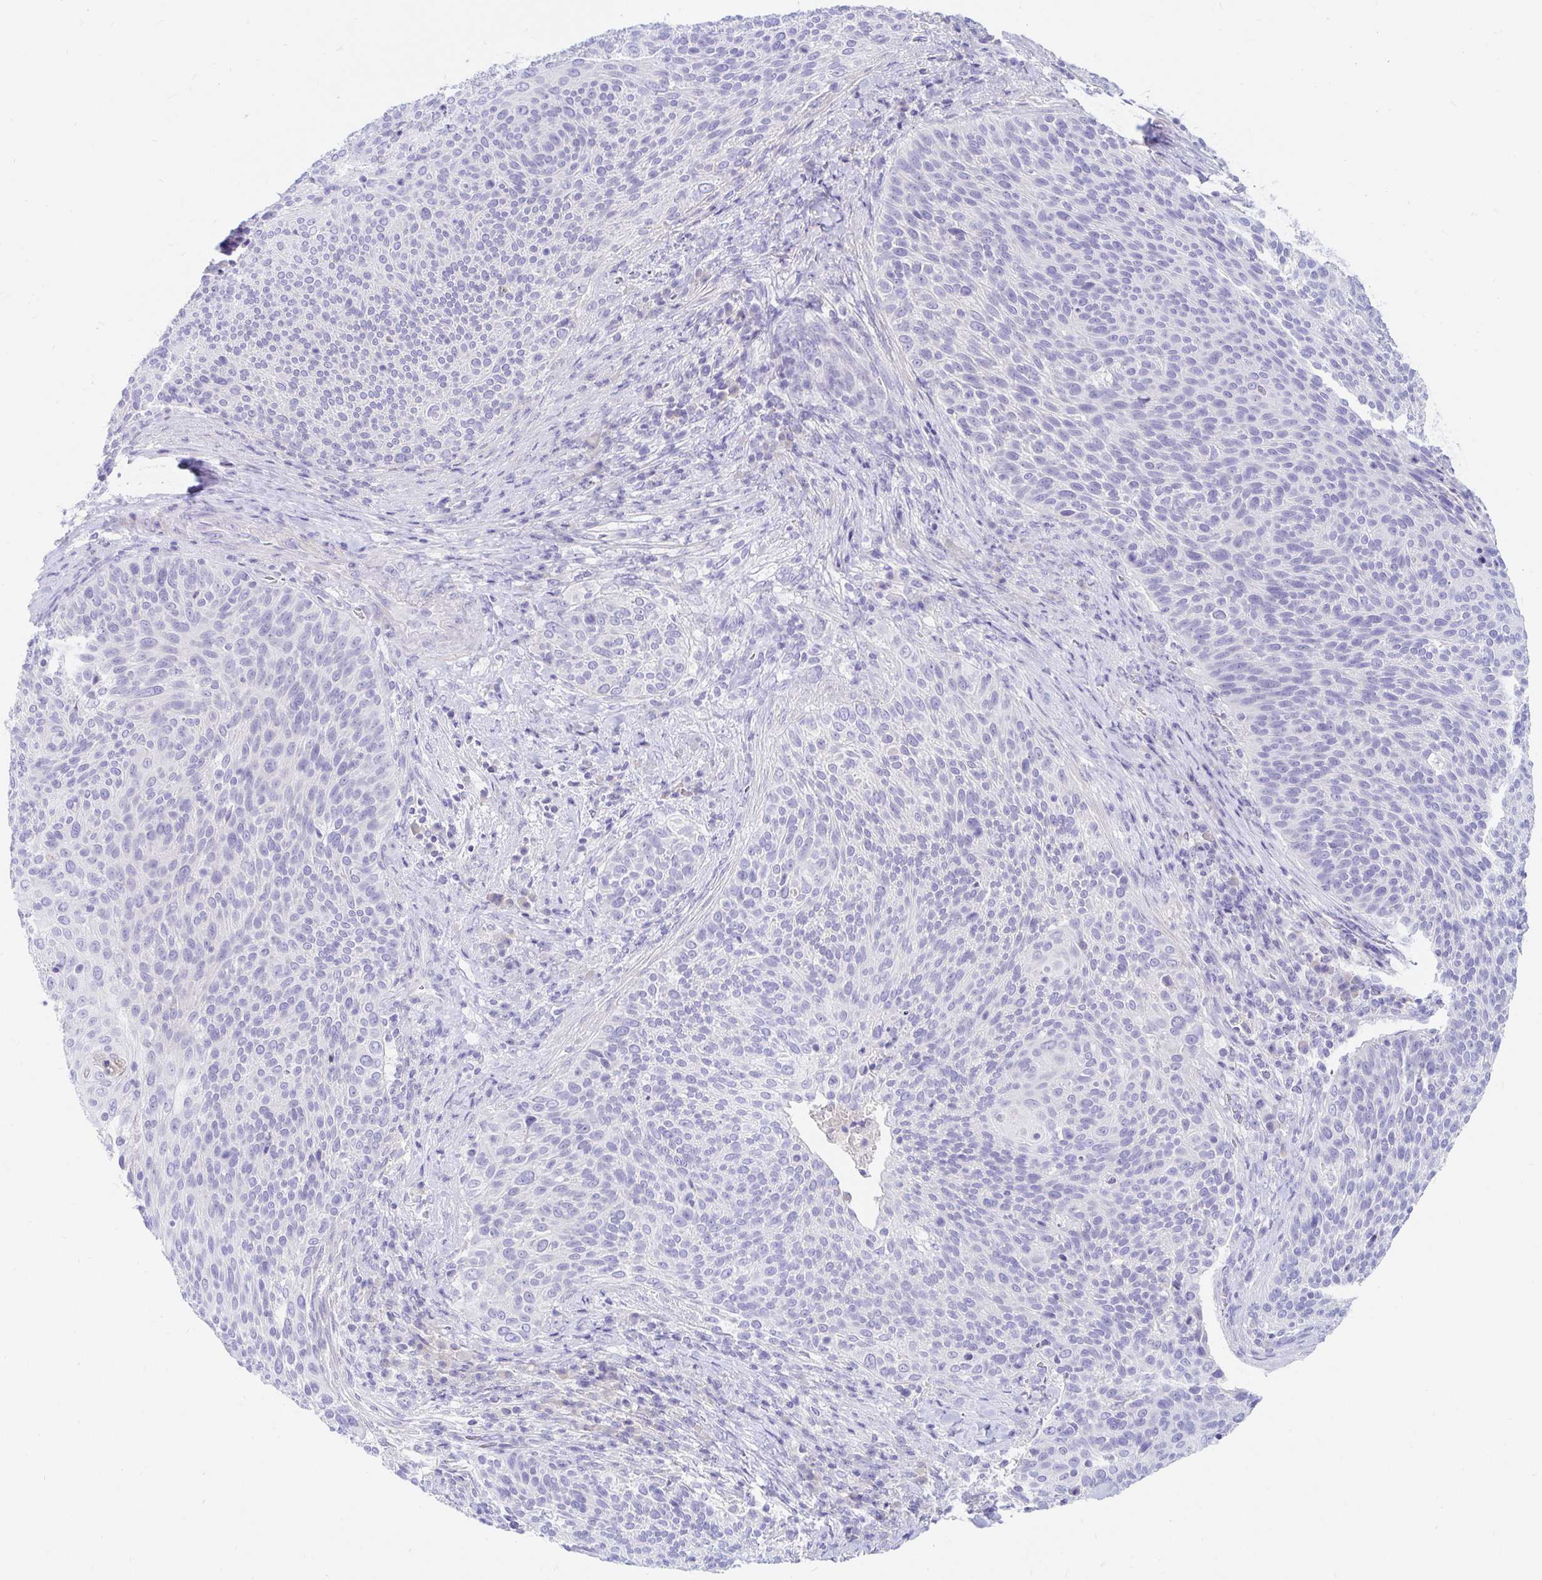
{"staining": {"intensity": "negative", "quantity": "none", "location": "none"}, "tissue": "cervical cancer", "cell_type": "Tumor cells", "image_type": "cancer", "snomed": [{"axis": "morphology", "description": "Squamous cell carcinoma, NOS"}, {"axis": "topography", "description": "Cervix"}], "caption": "Immunohistochemistry (IHC) of human cervical cancer shows no expression in tumor cells.", "gene": "NR2E1", "patient": {"sex": "female", "age": 31}}